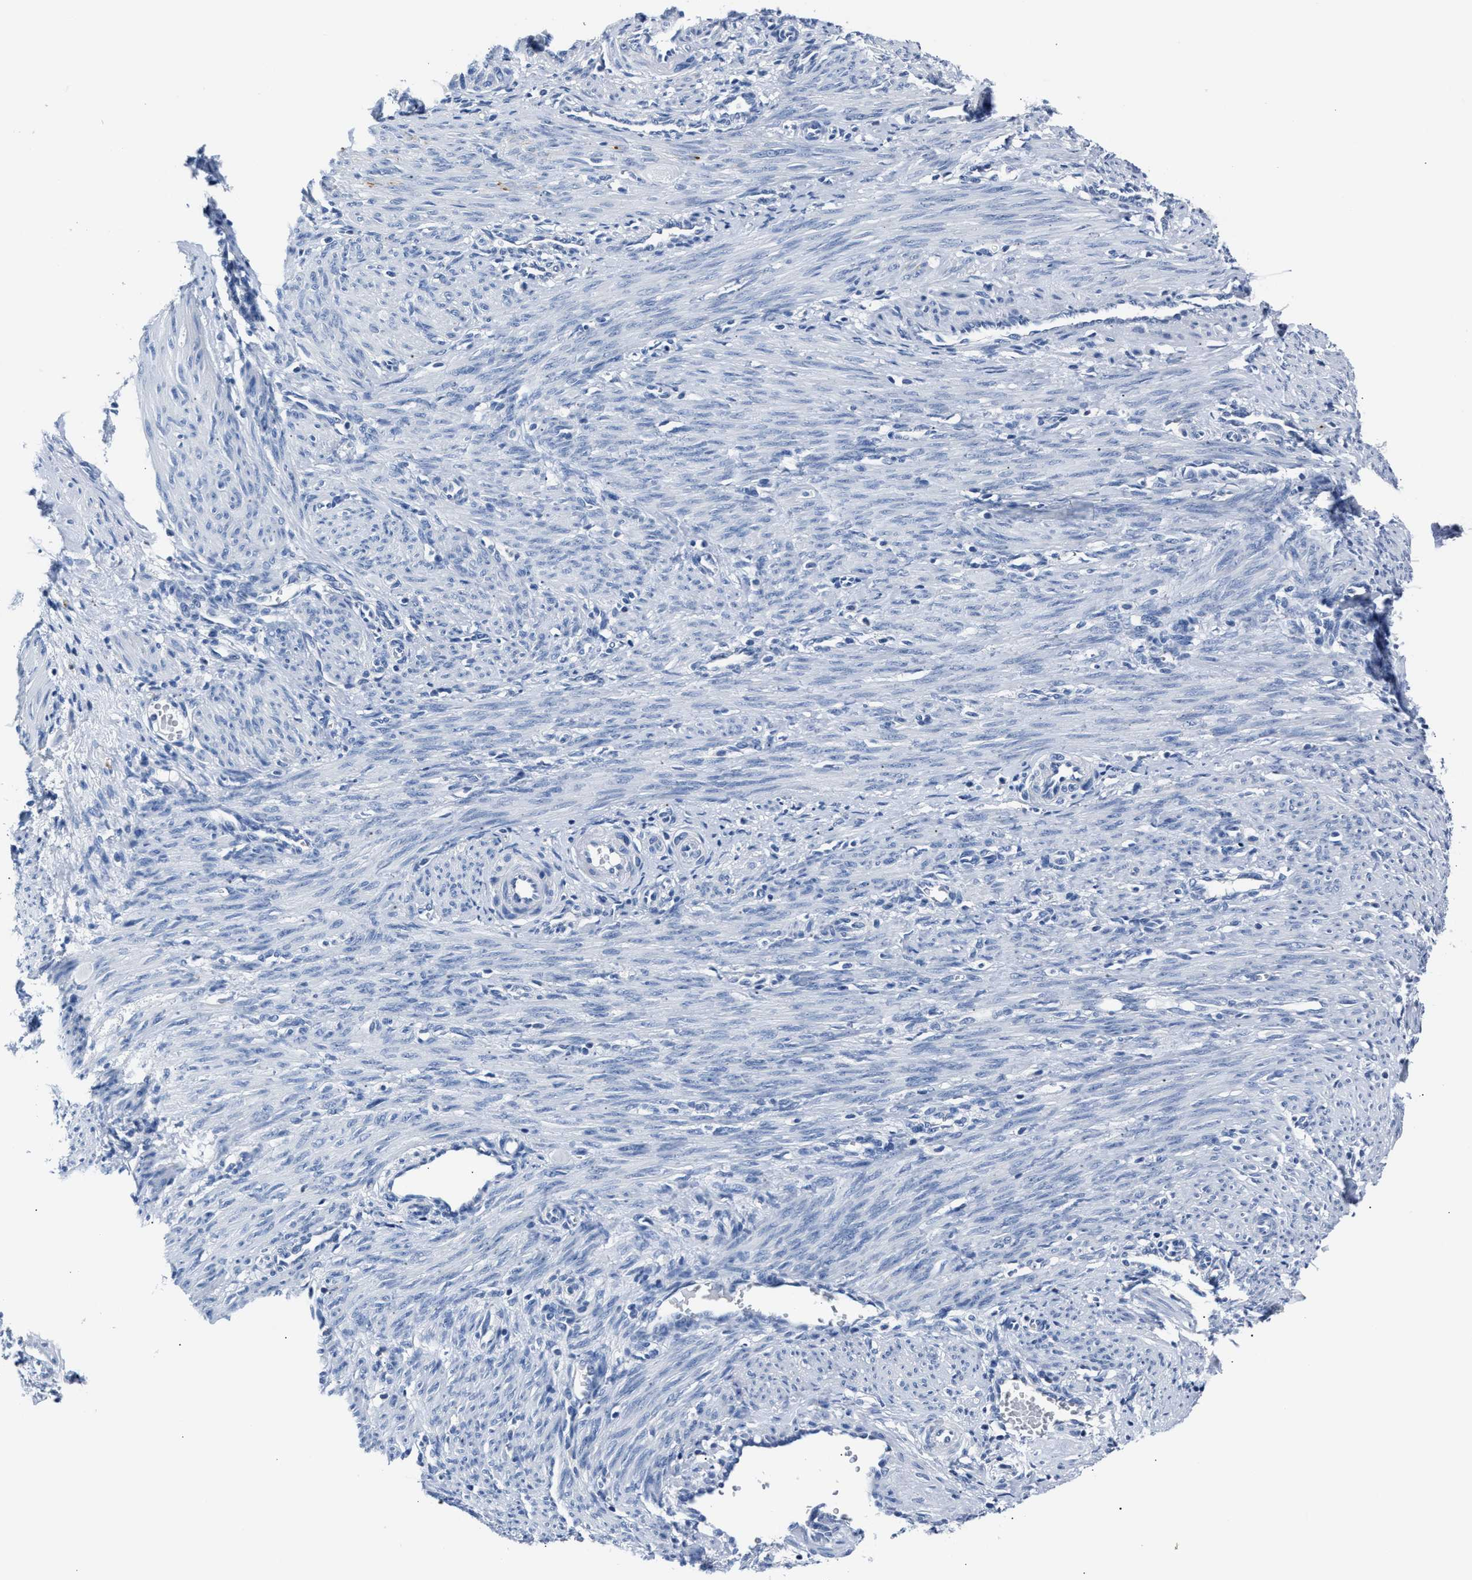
{"staining": {"intensity": "negative", "quantity": "none", "location": "none"}, "tissue": "smooth muscle", "cell_type": "Smooth muscle cells", "image_type": "normal", "snomed": [{"axis": "morphology", "description": "Normal tissue, NOS"}, {"axis": "topography", "description": "Endometrium"}], "caption": "This image is of normal smooth muscle stained with immunohistochemistry (IHC) to label a protein in brown with the nuclei are counter-stained blue. There is no expression in smooth muscle cells. Brightfield microscopy of IHC stained with DAB (3,3'-diaminobenzidine) (brown) and hematoxylin (blue), captured at high magnification.", "gene": "AMACR", "patient": {"sex": "female", "age": 33}}